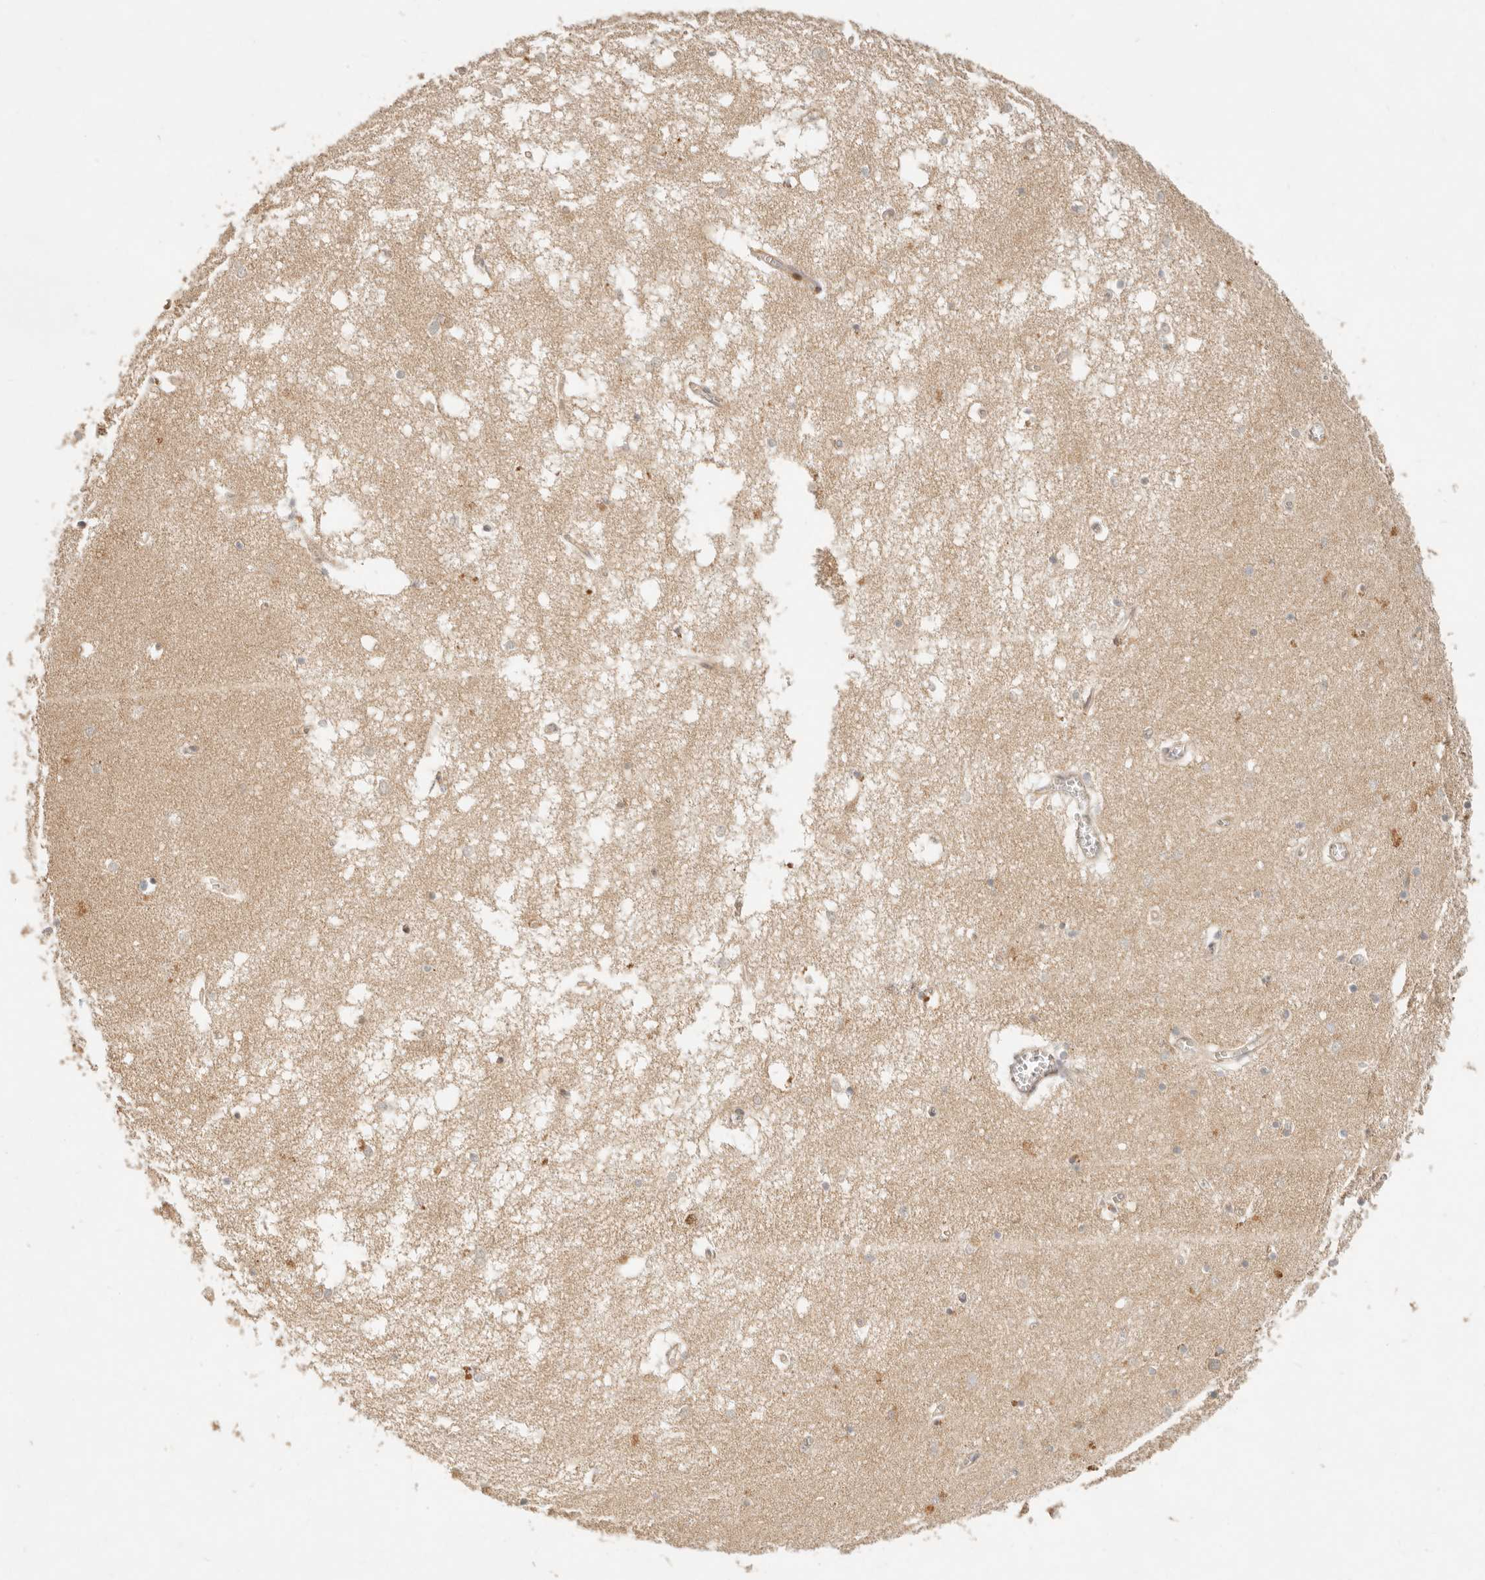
{"staining": {"intensity": "weak", "quantity": "<25%", "location": "nuclear"}, "tissue": "hippocampus", "cell_type": "Glial cells", "image_type": "normal", "snomed": [{"axis": "morphology", "description": "Normal tissue, NOS"}, {"axis": "topography", "description": "Hippocampus"}], "caption": "DAB (3,3'-diaminobenzidine) immunohistochemical staining of normal hippocampus displays no significant staining in glial cells.", "gene": "KLHL38", "patient": {"sex": "male", "age": 70}}